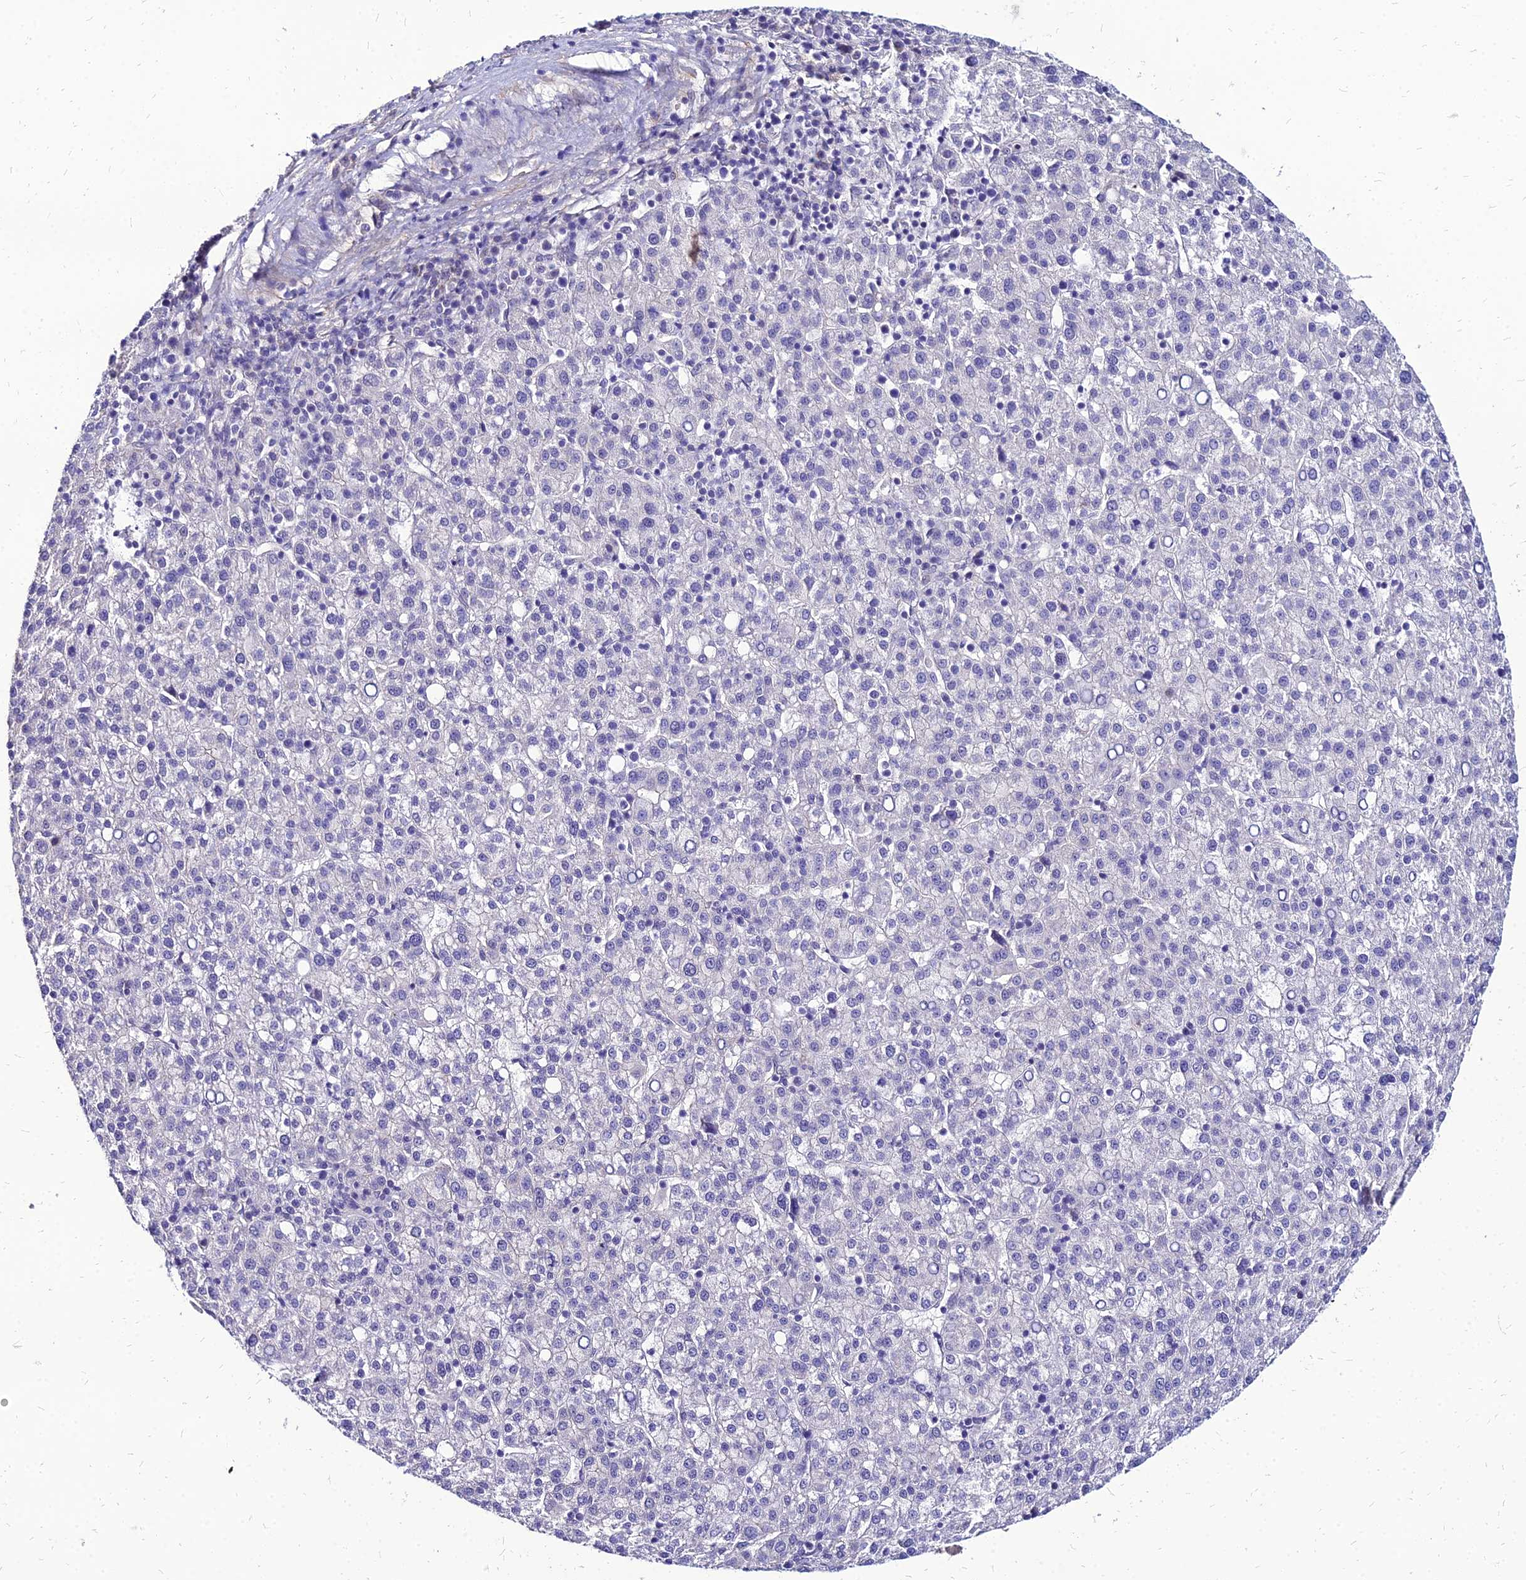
{"staining": {"intensity": "negative", "quantity": "none", "location": "none"}, "tissue": "liver cancer", "cell_type": "Tumor cells", "image_type": "cancer", "snomed": [{"axis": "morphology", "description": "Carcinoma, Hepatocellular, NOS"}, {"axis": "topography", "description": "Liver"}], "caption": "Immunohistochemical staining of liver cancer (hepatocellular carcinoma) demonstrates no significant positivity in tumor cells.", "gene": "YEATS2", "patient": {"sex": "female", "age": 58}}